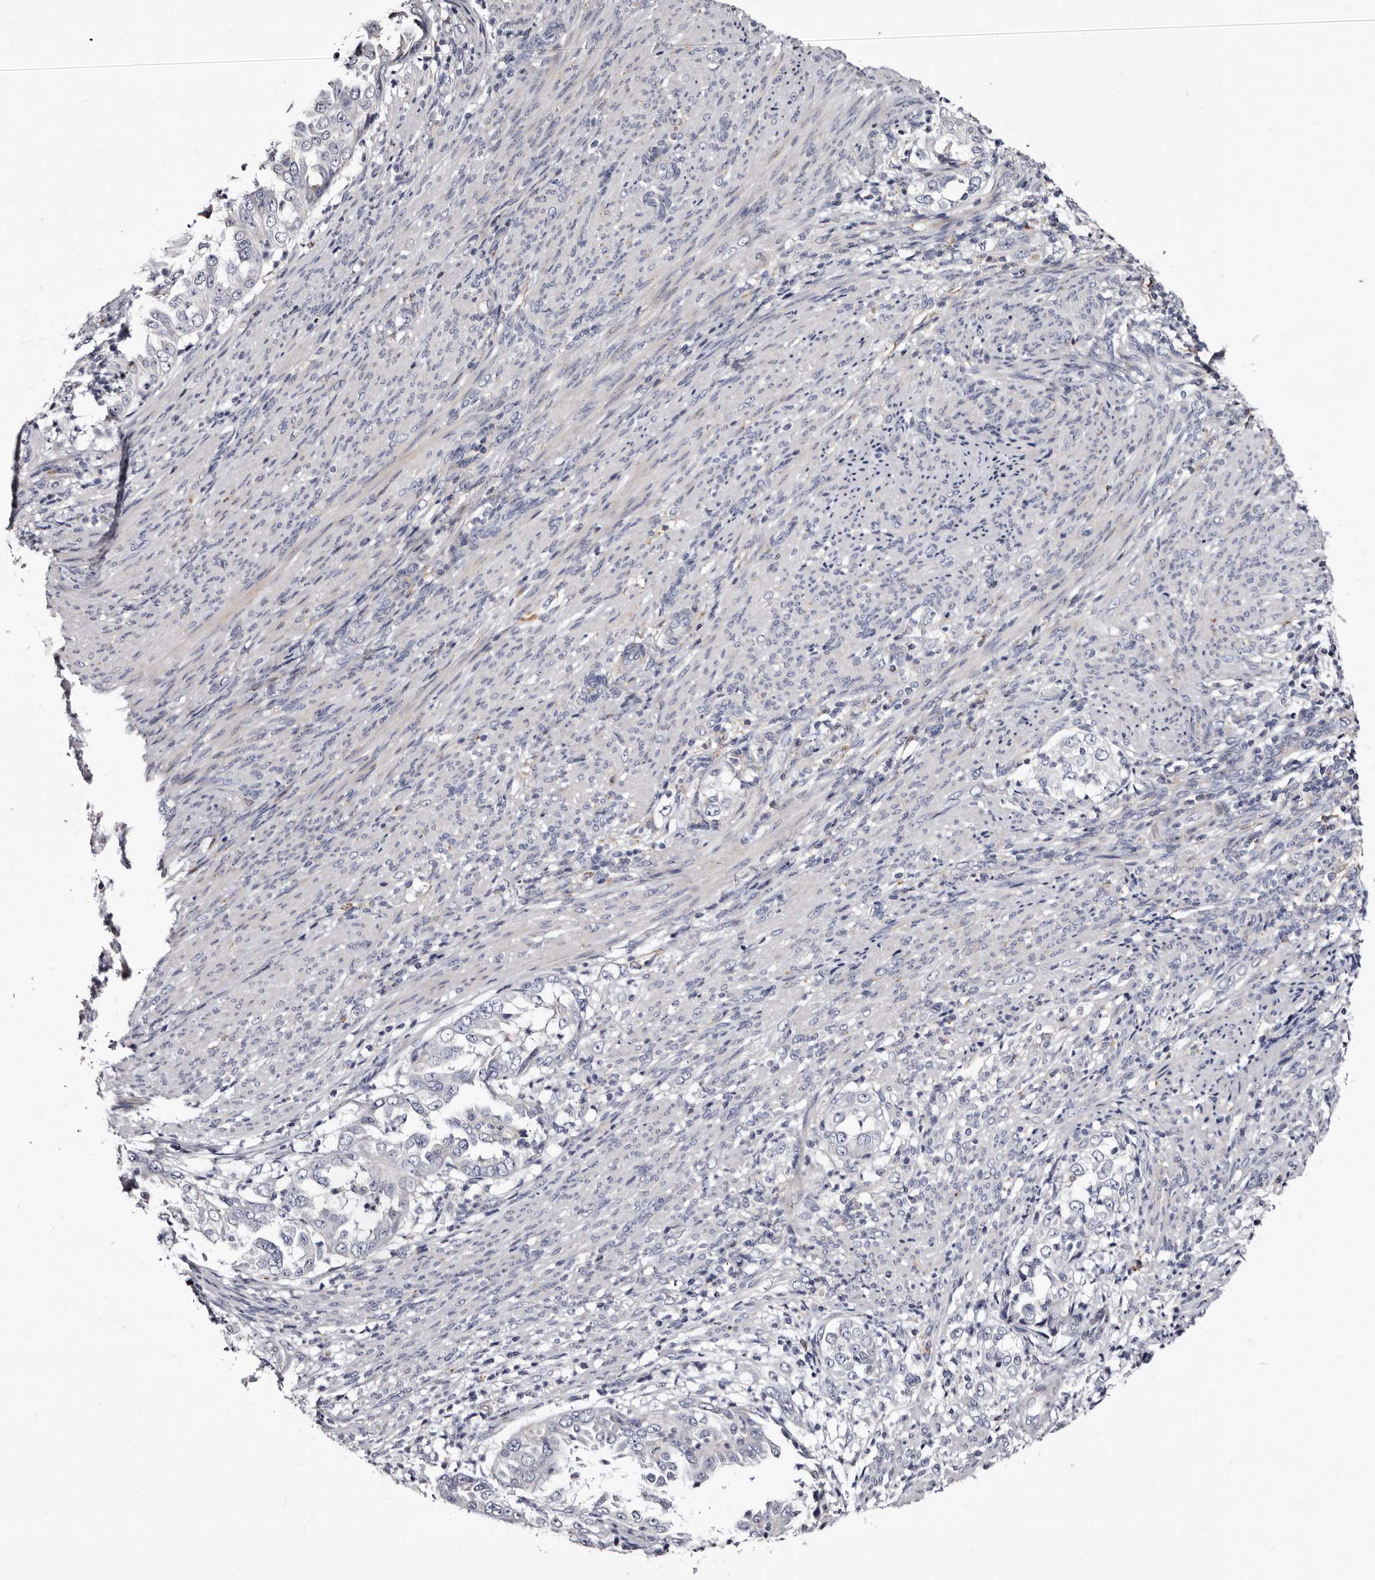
{"staining": {"intensity": "negative", "quantity": "none", "location": "none"}, "tissue": "endometrial cancer", "cell_type": "Tumor cells", "image_type": "cancer", "snomed": [{"axis": "morphology", "description": "Adenocarcinoma, NOS"}, {"axis": "topography", "description": "Endometrium"}], "caption": "This micrograph is of endometrial adenocarcinoma stained with IHC to label a protein in brown with the nuclei are counter-stained blue. There is no positivity in tumor cells. (Brightfield microscopy of DAB immunohistochemistry at high magnification).", "gene": "AUNIP", "patient": {"sex": "female", "age": 85}}